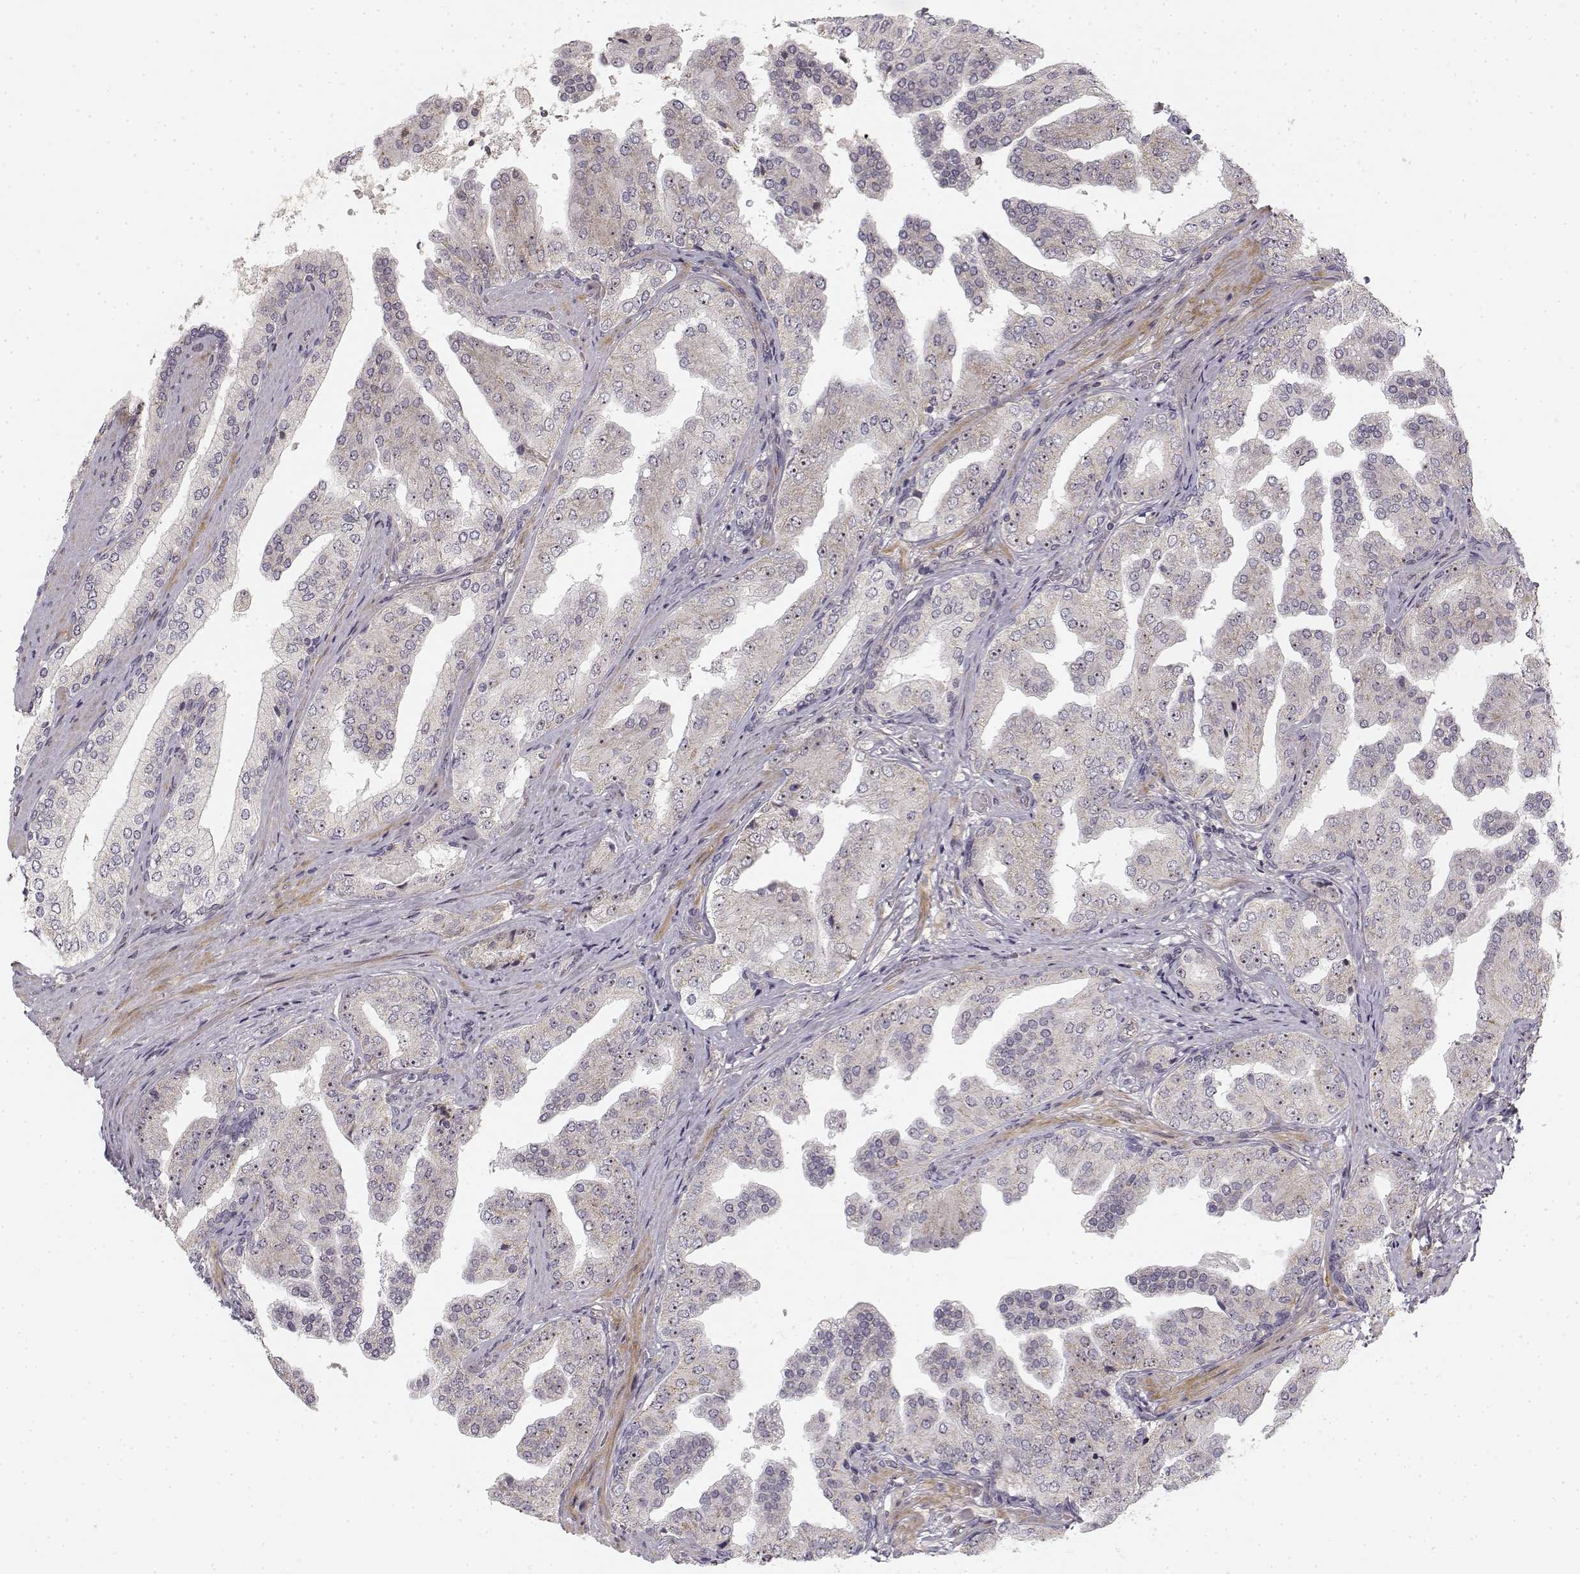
{"staining": {"intensity": "weak", "quantity": ">75%", "location": "cytoplasmic/membranous,nuclear"}, "tissue": "prostate cancer", "cell_type": "Tumor cells", "image_type": "cancer", "snomed": [{"axis": "morphology", "description": "Adenocarcinoma, Low grade"}, {"axis": "topography", "description": "Prostate and seminal vesicle, NOS"}], "caption": "This image shows prostate cancer (low-grade adenocarcinoma) stained with immunohistochemistry (IHC) to label a protein in brown. The cytoplasmic/membranous and nuclear of tumor cells show weak positivity for the protein. Nuclei are counter-stained blue.", "gene": "MED12L", "patient": {"sex": "male", "age": 61}}